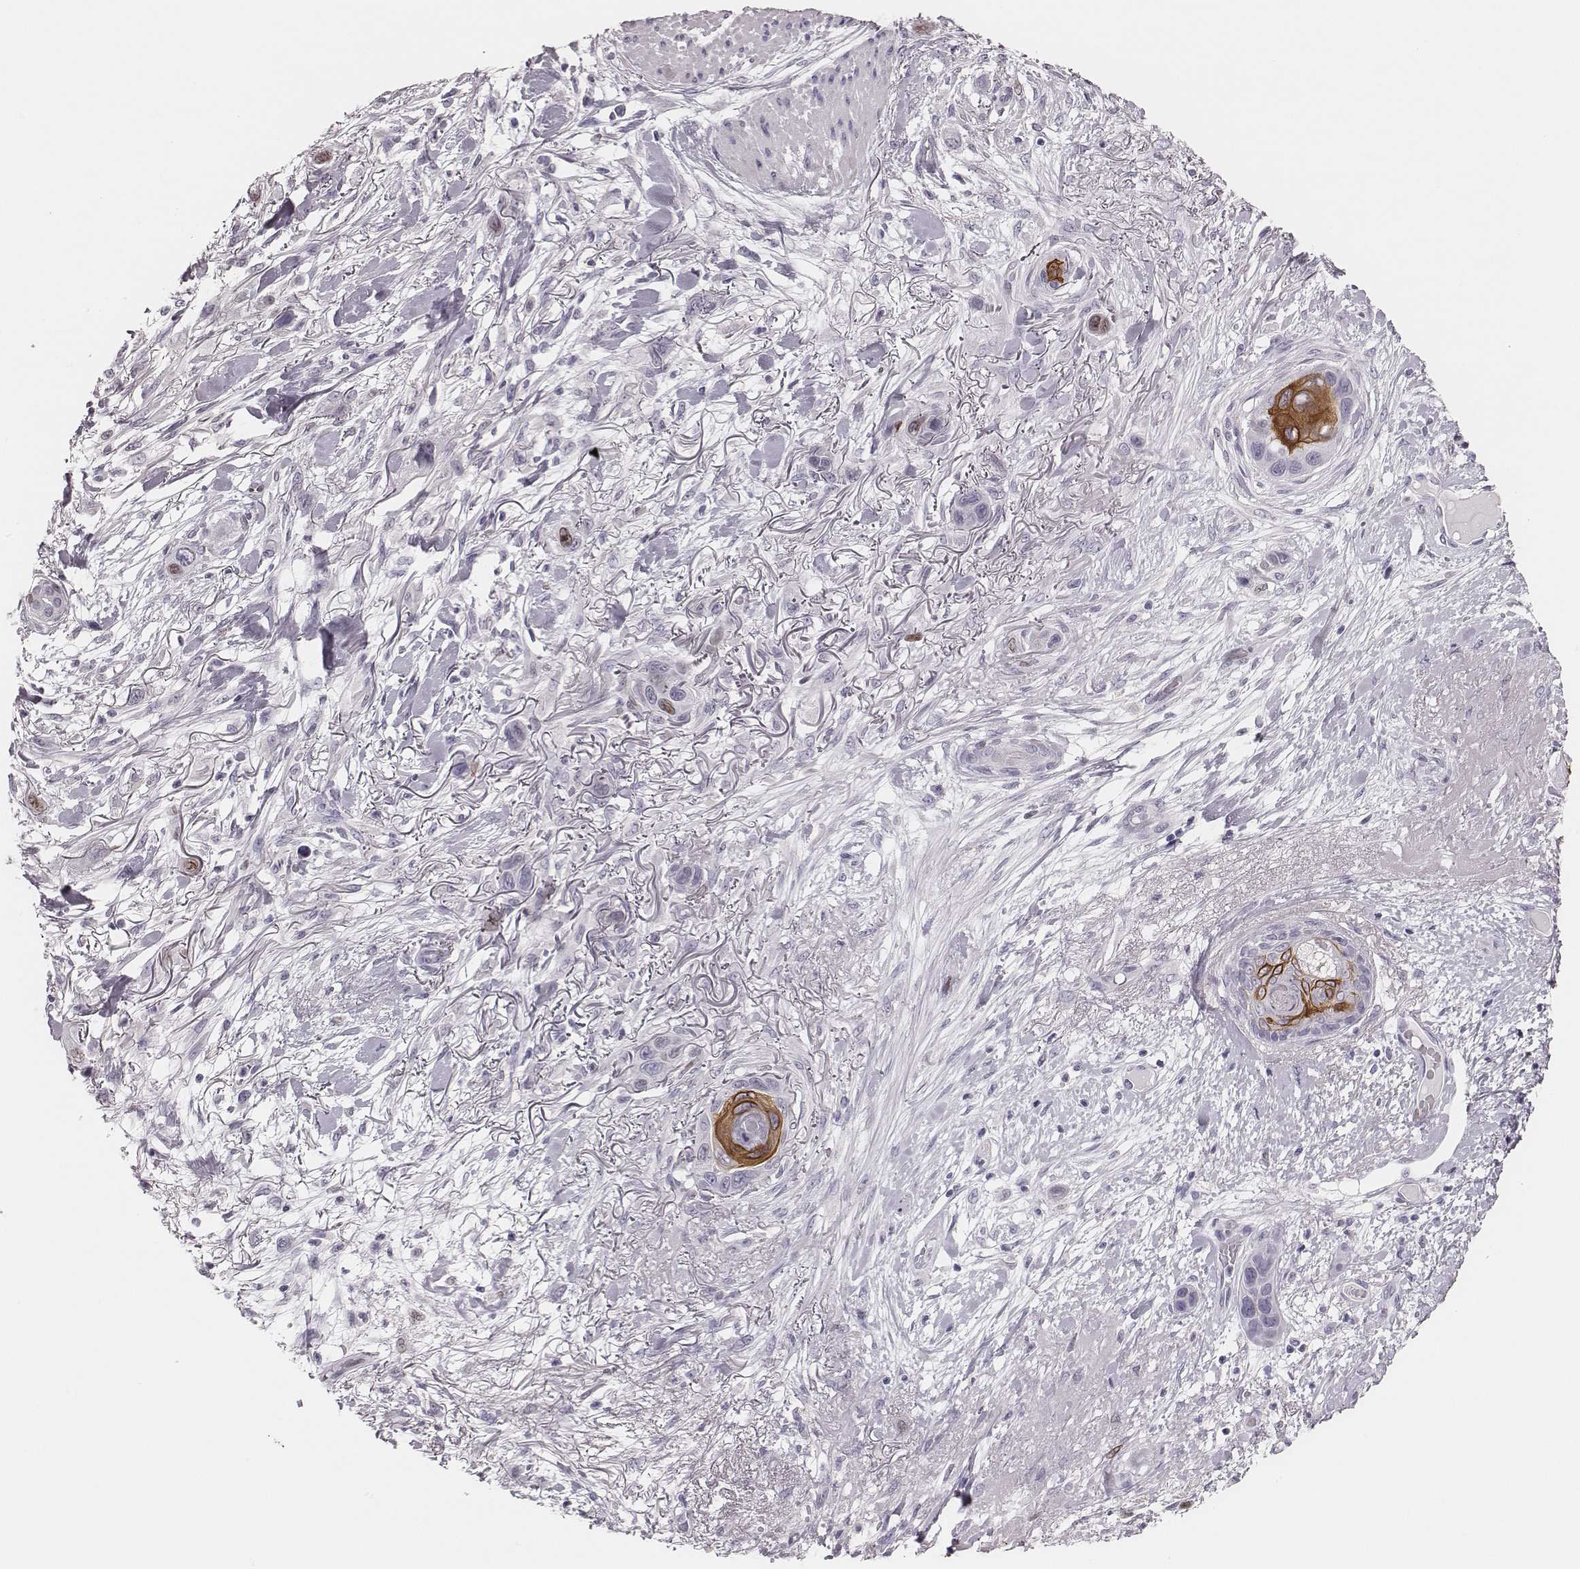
{"staining": {"intensity": "weak", "quantity": "<25%", "location": "nuclear"}, "tissue": "skin cancer", "cell_type": "Tumor cells", "image_type": "cancer", "snomed": [{"axis": "morphology", "description": "Squamous cell carcinoma, NOS"}, {"axis": "topography", "description": "Skin"}], "caption": "This is a image of immunohistochemistry (IHC) staining of squamous cell carcinoma (skin), which shows no positivity in tumor cells.", "gene": "ADGRF4", "patient": {"sex": "male", "age": 79}}